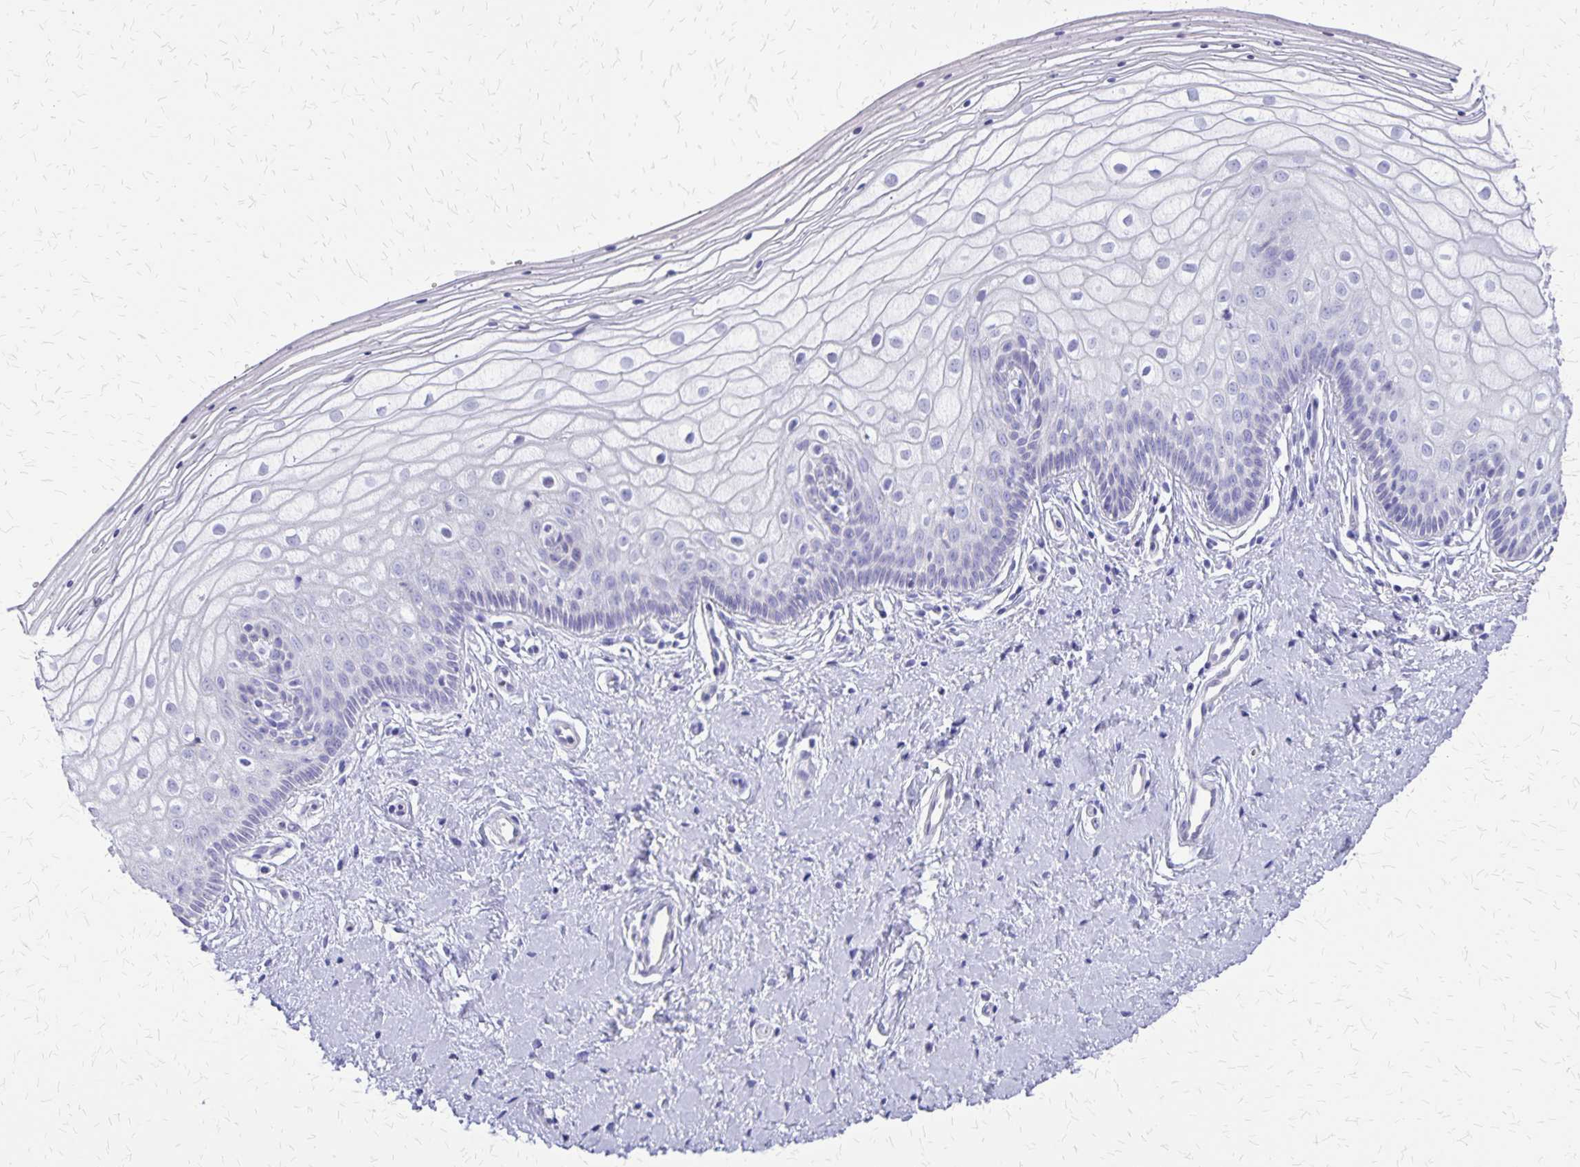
{"staining": {"intensity": "negative", "quantity": "none", "location": "none"}, "tissue": "vagina", "cell_type": "Squamous epithelial cells", "image_type": "normal", "snomed": [{"axis": "morphology", "description": "Normal tissue, NOS"}, {"axis": "topography", "description": "Vagina"}], "caption": "This is a photomicrograph of immunohistochemistry (IHC) staining of benign vagina, which shows no expression in squamous epithelial cells.", "gene": "SI", "patient": {"sex": "female", "age": 39}}